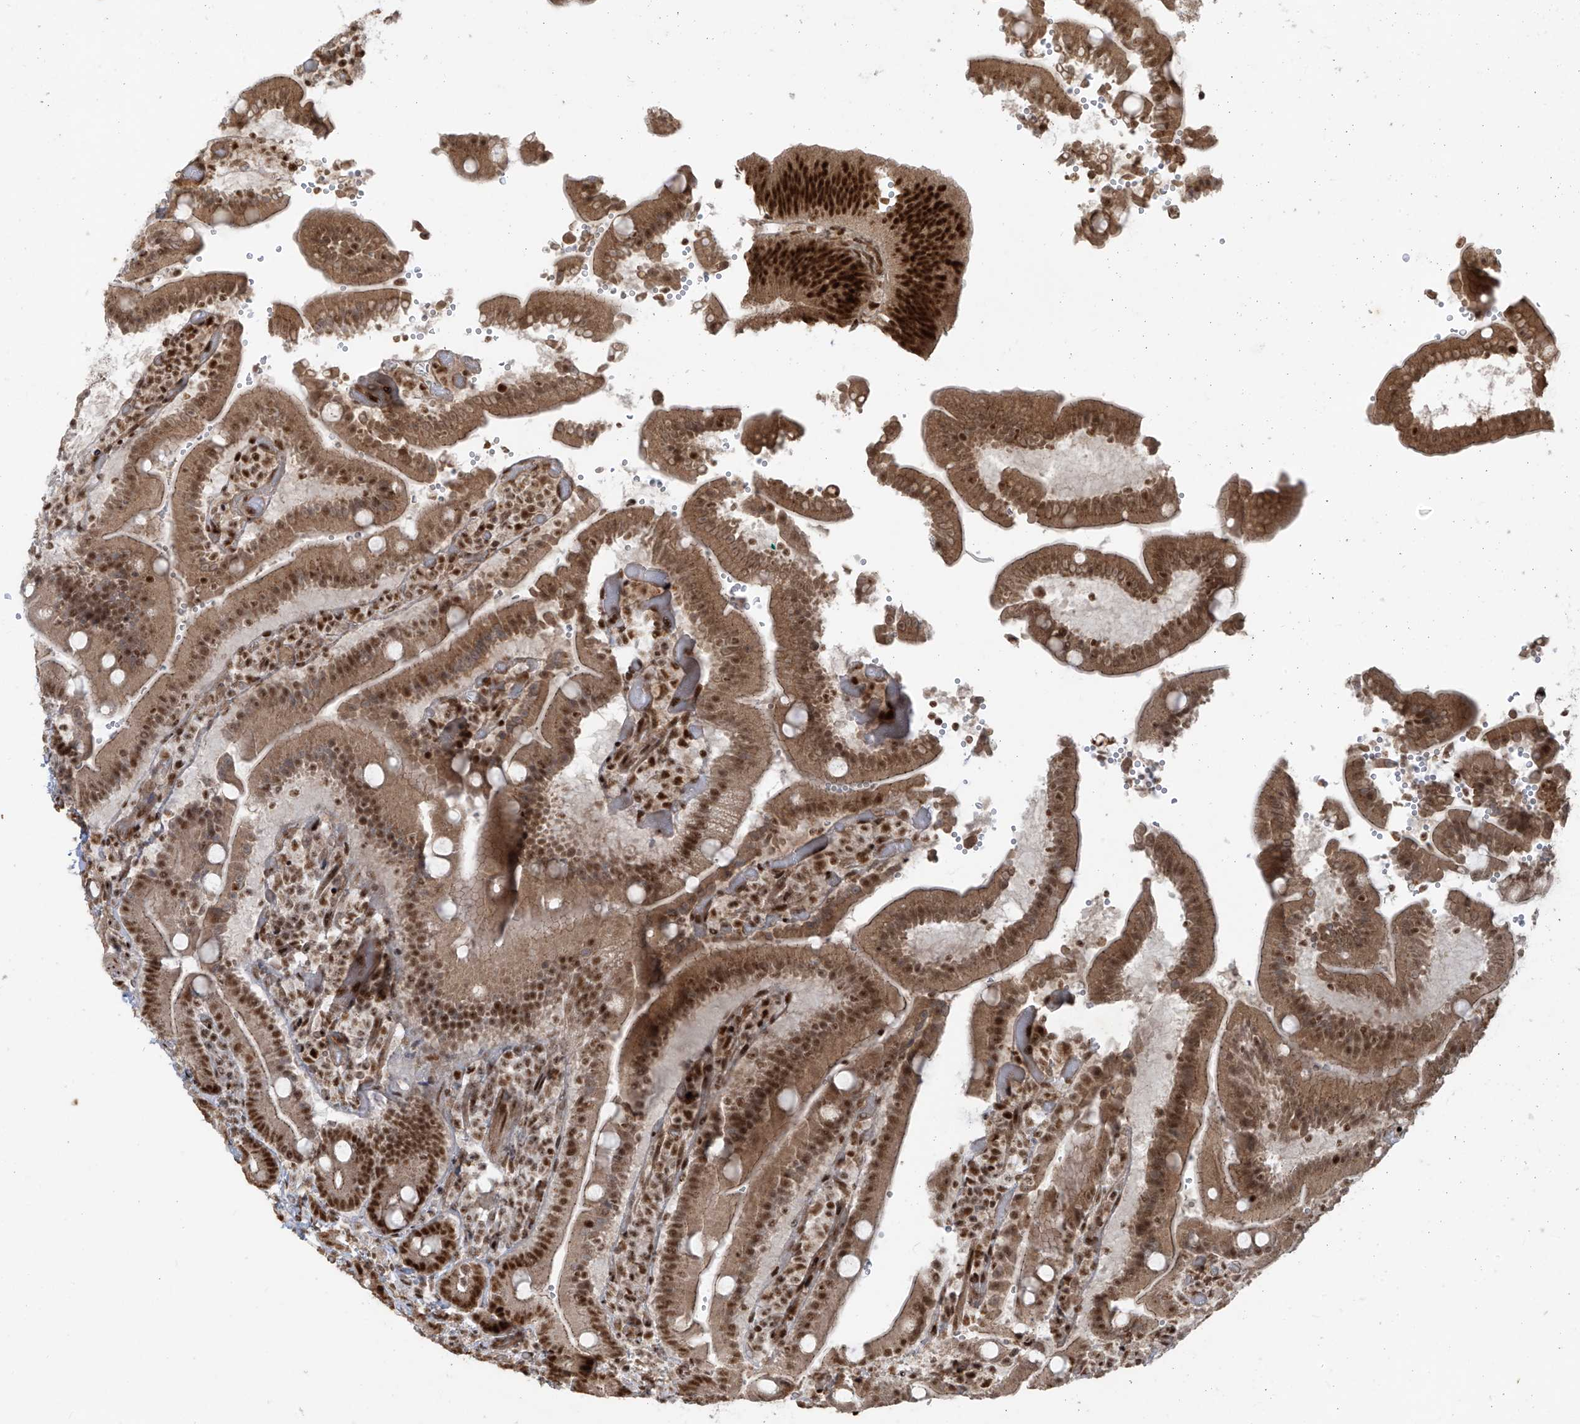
{"staining": {"intensity": "strong", "quantity": ">75%", "location": "nuclear"}, "tissue": "duodenum", "cell_type": "Glandular cells", "image_type": "normal", "snomed": [{"axis": "morphology", "description": "Normal tissue, NOS"}, {"axis": "topography", "description": "Duodenum"}], "caption": "Immunohistochemical staining of unremarkable duodenum displays strong nuclear protein expression in about >75% of glandular cells. The staining is performed using DAB (3,3'-diaminobenzidine) brown chromogen to label protein expression. The nuclei are counter-stained blue using hematoxylin.", "gene": "ARHGEF3", "patient": {"sex": "female", "age": 62}}